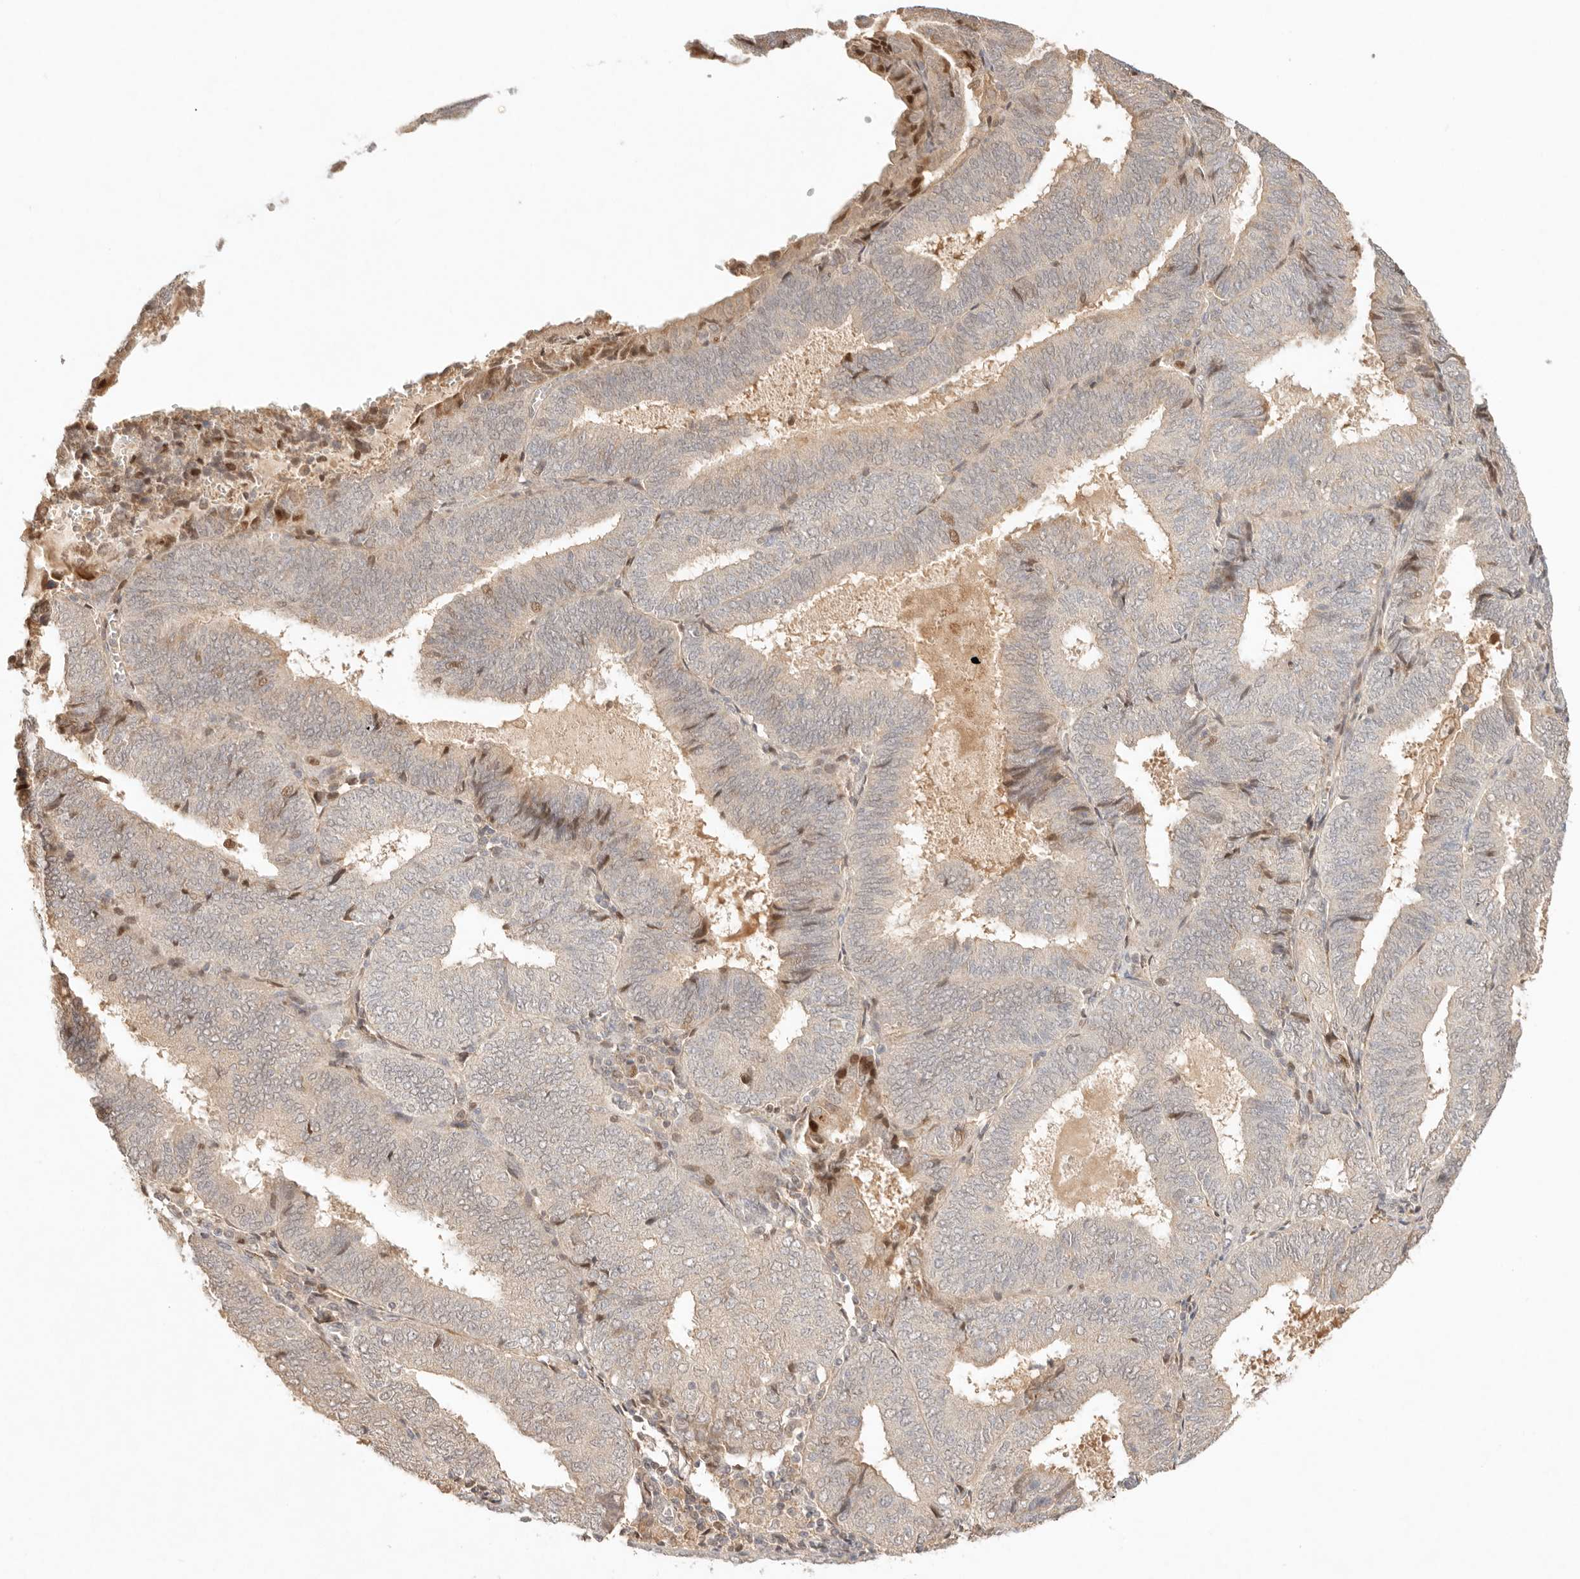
{"staining": {"intensity": "moderate", "quantity": "<25%", "location": "cytoplasmic/membranous,nuclear"}, "tissue": "endometrial cancer", "cell_type": "Tumor cells", "image_type": "cancer", "snomed": [{"axis": "morphology", "description": "Adenocarcinoma, NOS"}, {"axis": "topography", "description": "Endometrium"}], "caption": "An immunohistochemistry (IHC) photomicrograph of neoplastic tissue is shown. Protein staining in brown highlights moderate cytoplasmic/membranous and nuclear positivity in endometrial cancer within tumor cells.", "gene": "PHLDA3", "patient": {"sex": "female", "age": 81}}